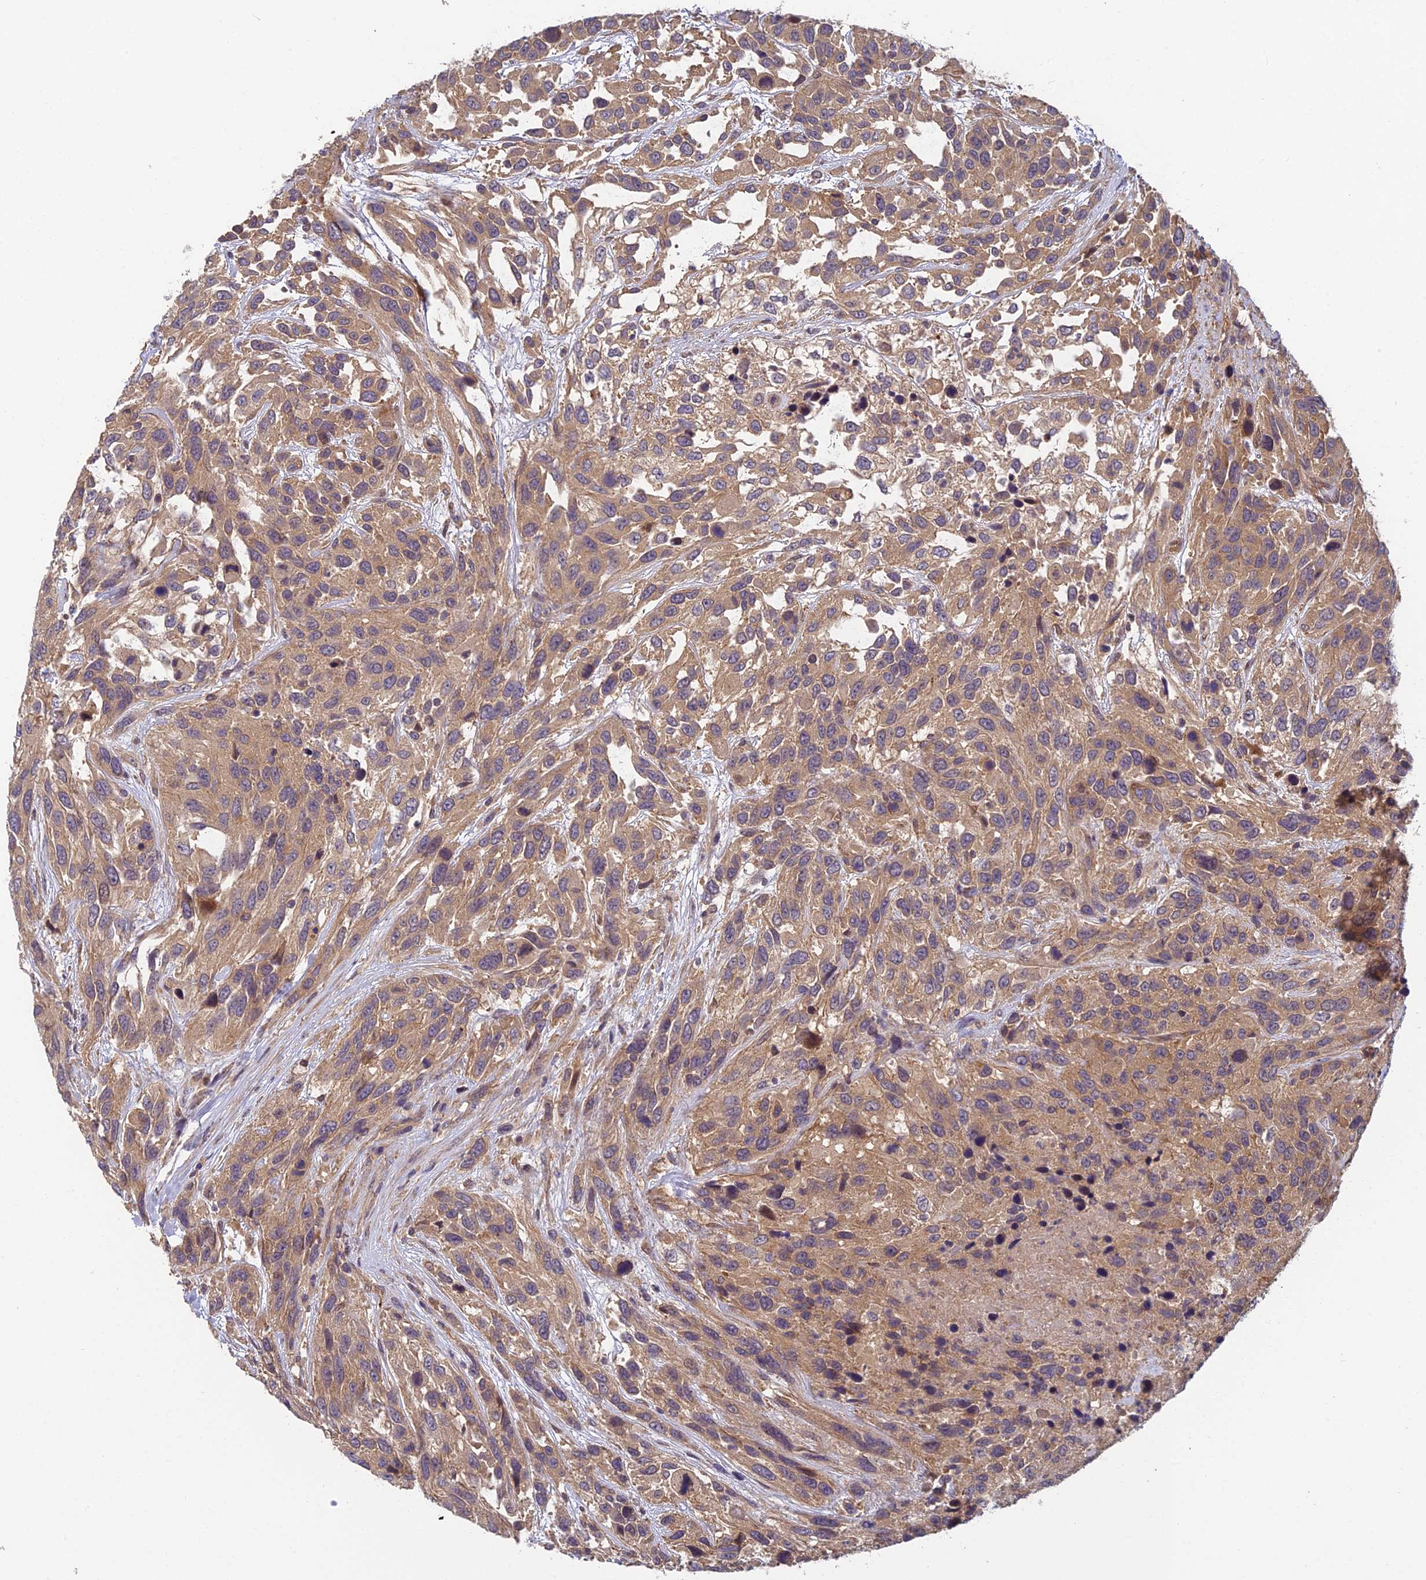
{"staining": {"intensity": "moderate", "quantity": ">75%", "location": "cytoplasmic/membranous"}, "tissue": "urothelial cancer", "cell_type": "Tumor cells", "image_type": "cancer", "snomed": [{"axis": "morphology", "description": "Urothelial carcinoma, High grade"}, {"axis": "topography", "description": "Urinary bladder"}], "caption": "Immunohistochemical staining of urothelial cancer reveals medium levels of moderate cytoplasmic/membranous protein staining in about >75% of tumor cells.", "gene": "PIKFYVE", "patient": {"sex": "female", "age": 70}}